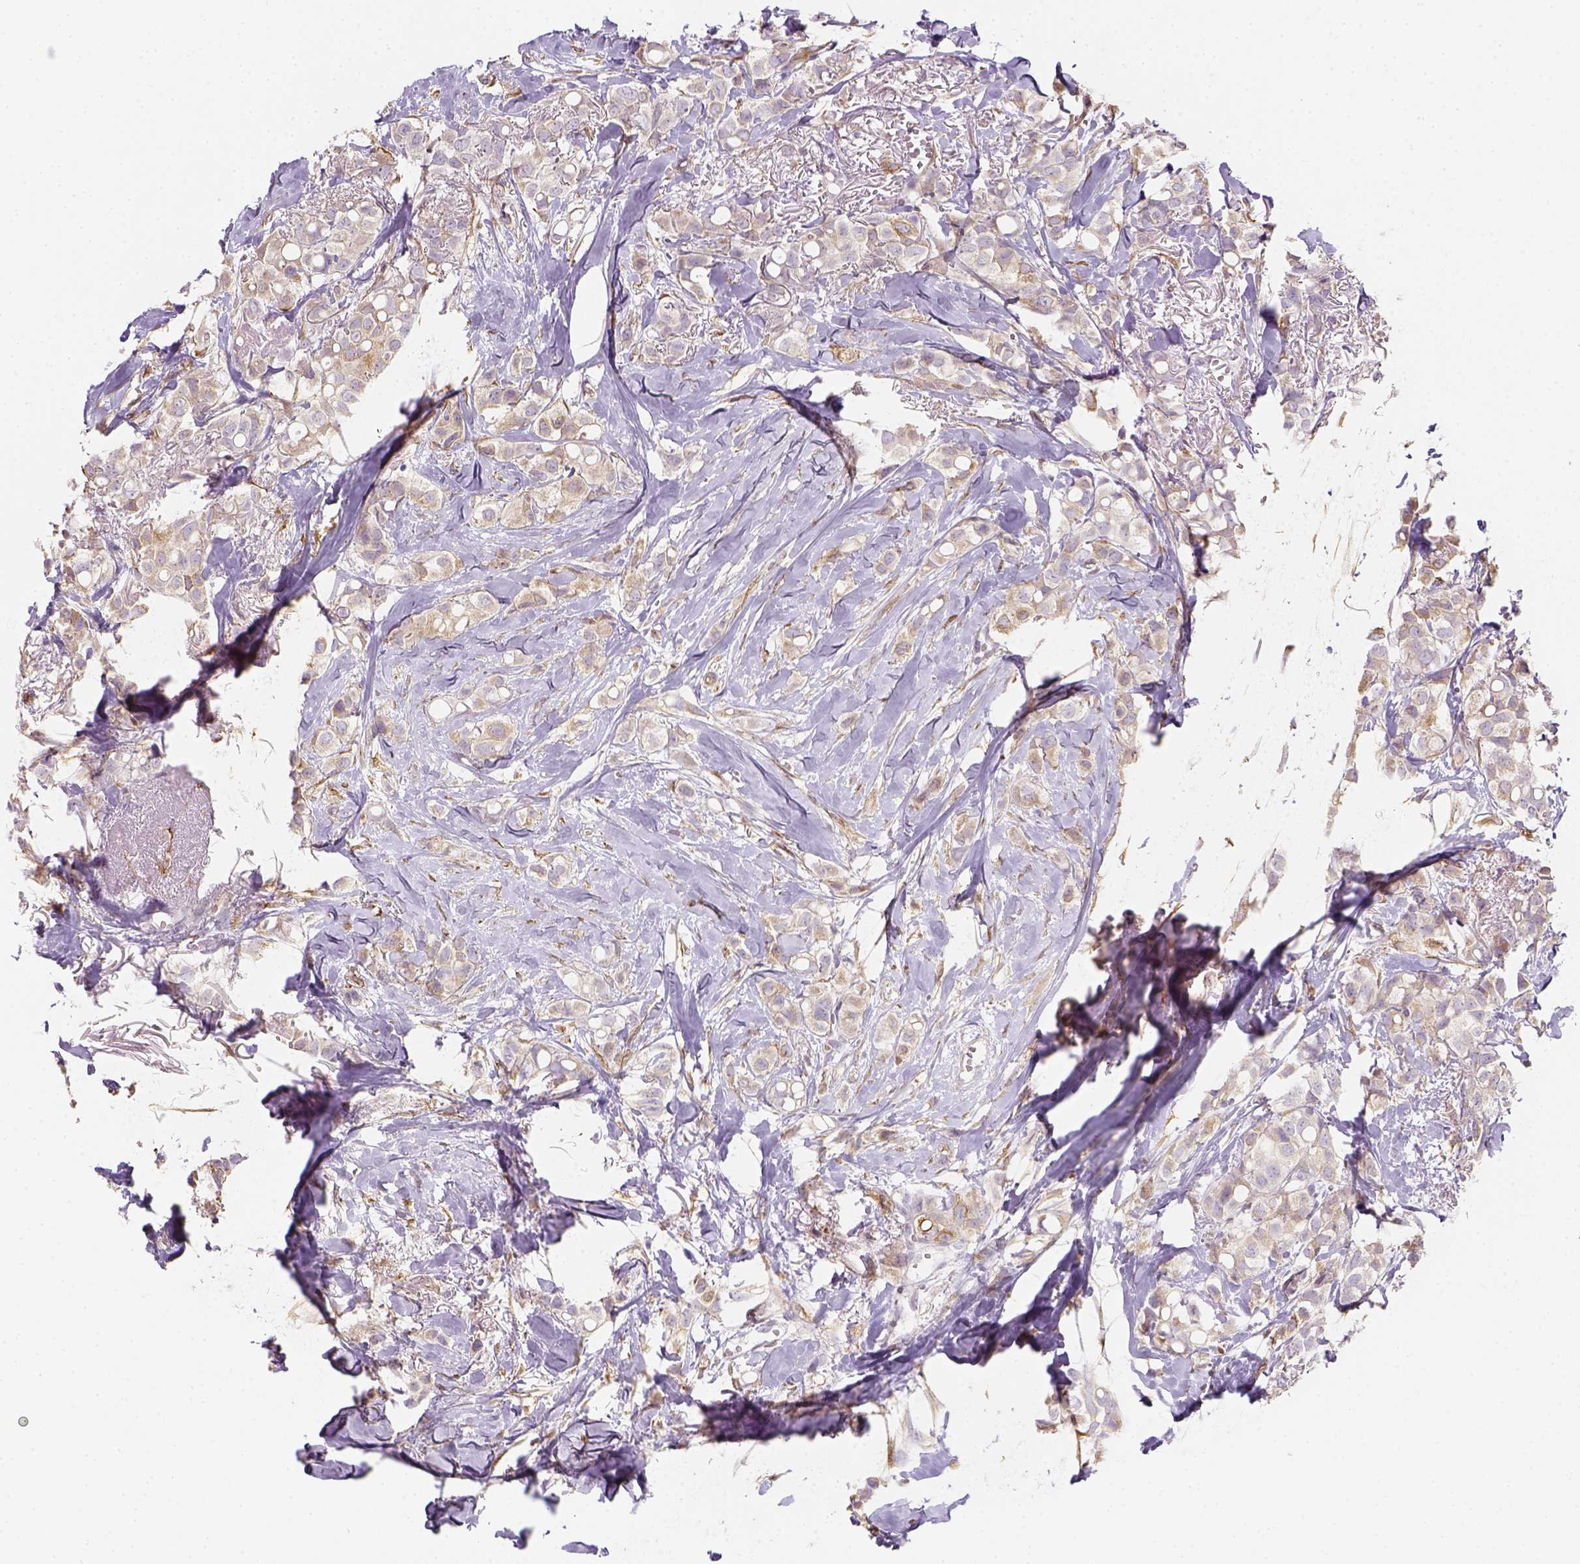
{"staining": {"intensity": "weak", "quantity": "25%-75%", "location": "cytoplasmic/membranous"}, "tissue": "breast cancer", "cell_type": "Tumor cells", "image_type": "cancer", "snomed": [{"axis": "morphology", "description": "Duct carcinoma"}, {"axis": "topography", "description": "Breast"}], "caption": "High-magnification brightfield microscopy of breast cancer (intraductal carcinoma) stained with DAB (brown) and counterstained with hematoxylin (blue). tumor cells exhibit weak cytoplasmic/membranous staining is present in approximately25%-75% of cells.", "gene": "CACNB1", "patient": {"sex": "female", "age": 85}}